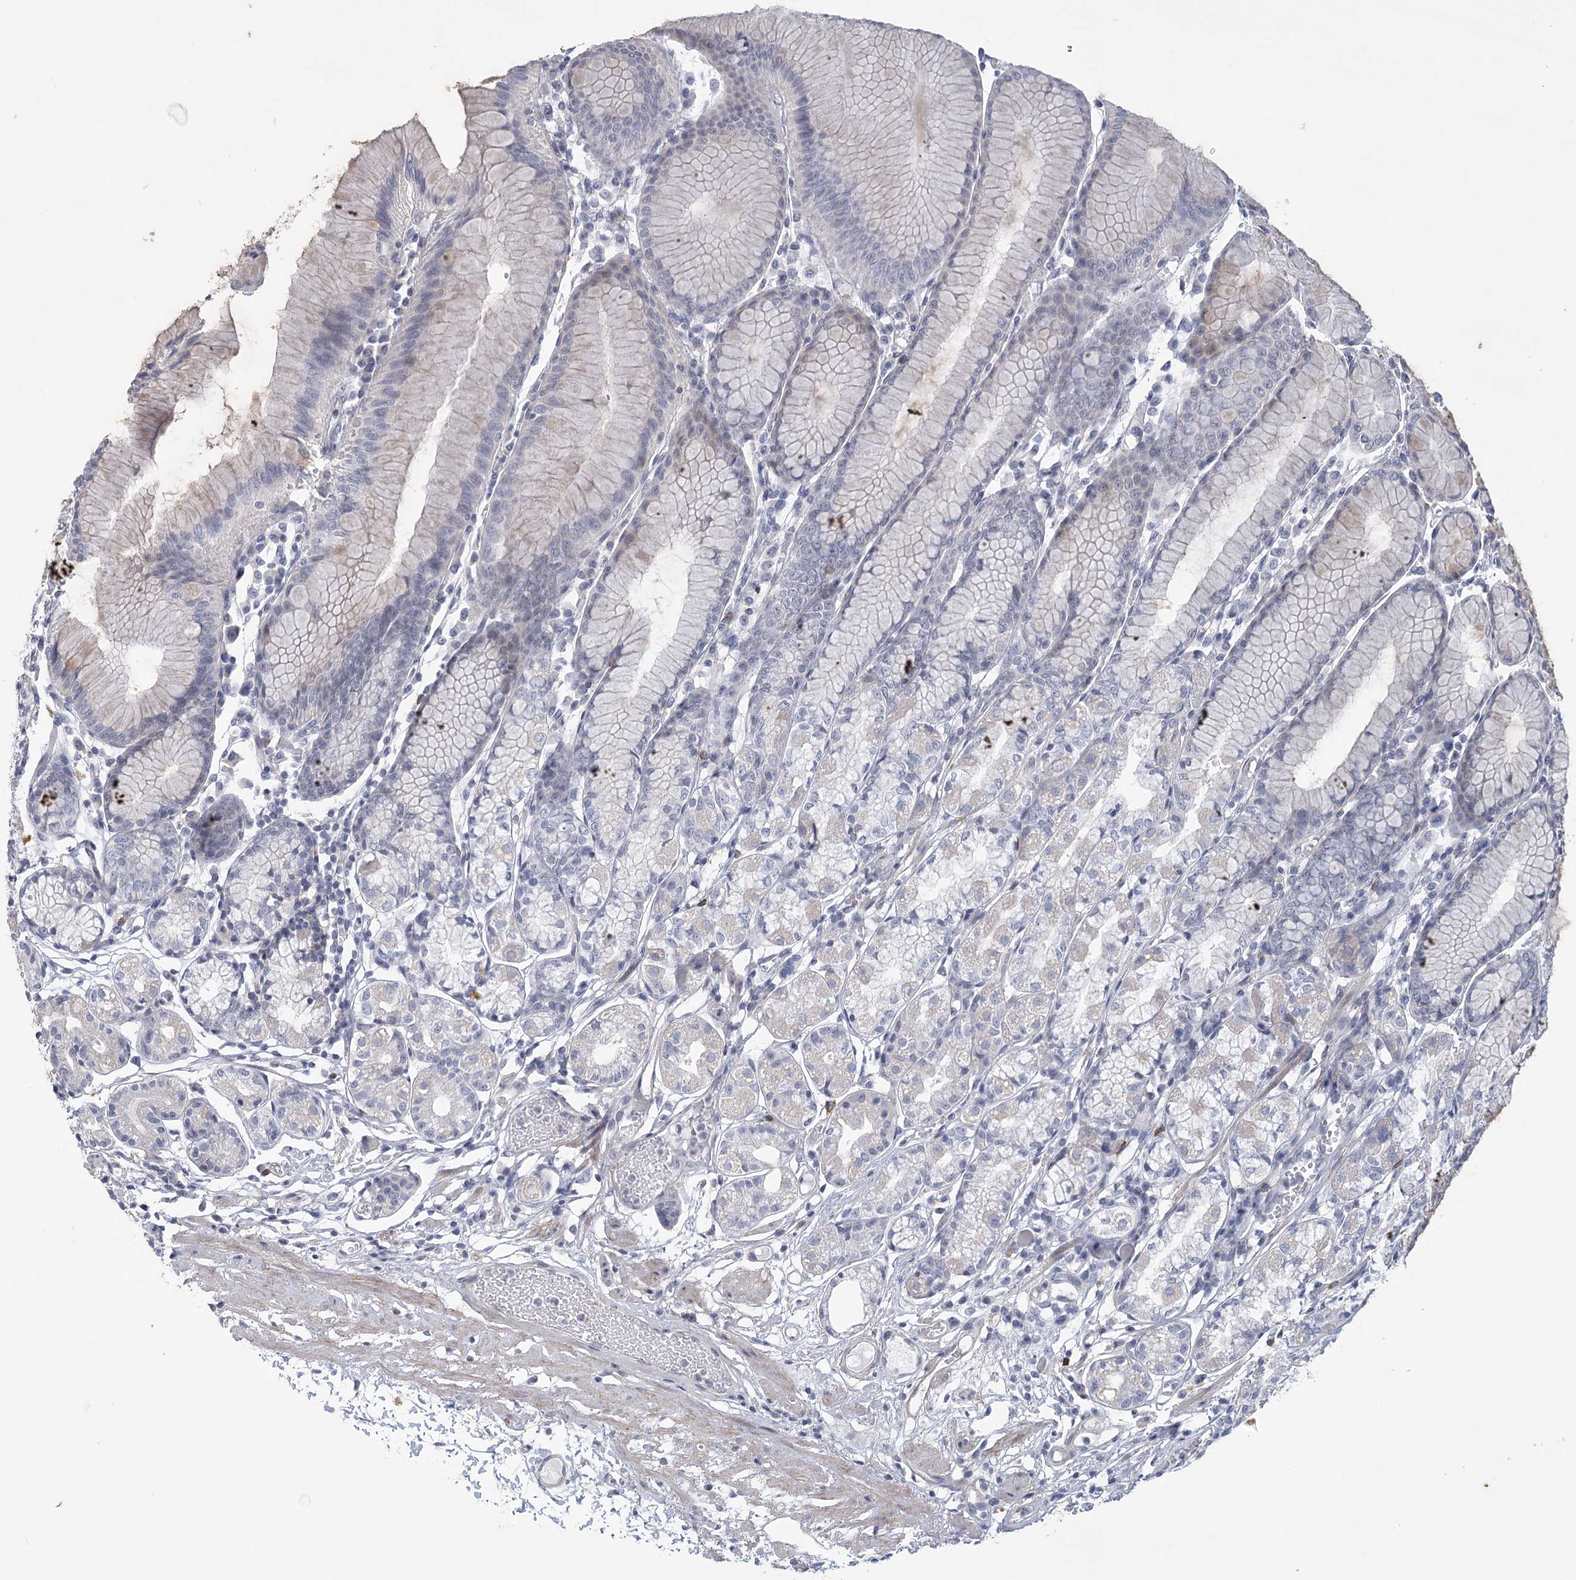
{"staining": {"intensity": "negative", "quantity": "none", "location": "none"}, "tissue": "stomach", "cell_type": "Glandular cells", "image_type": "normal", "snomed": [{"axis": "morphology", "description": "Normal tissue, NOS"}, {"axis": "topography", "description": "Stomach"}], "caption": "The immunohistochemistry micrograph has no significant positivity in glandular cells of stomach.", "gene": "FAM76B", "patient": {"sex": "female", "age": 57}}